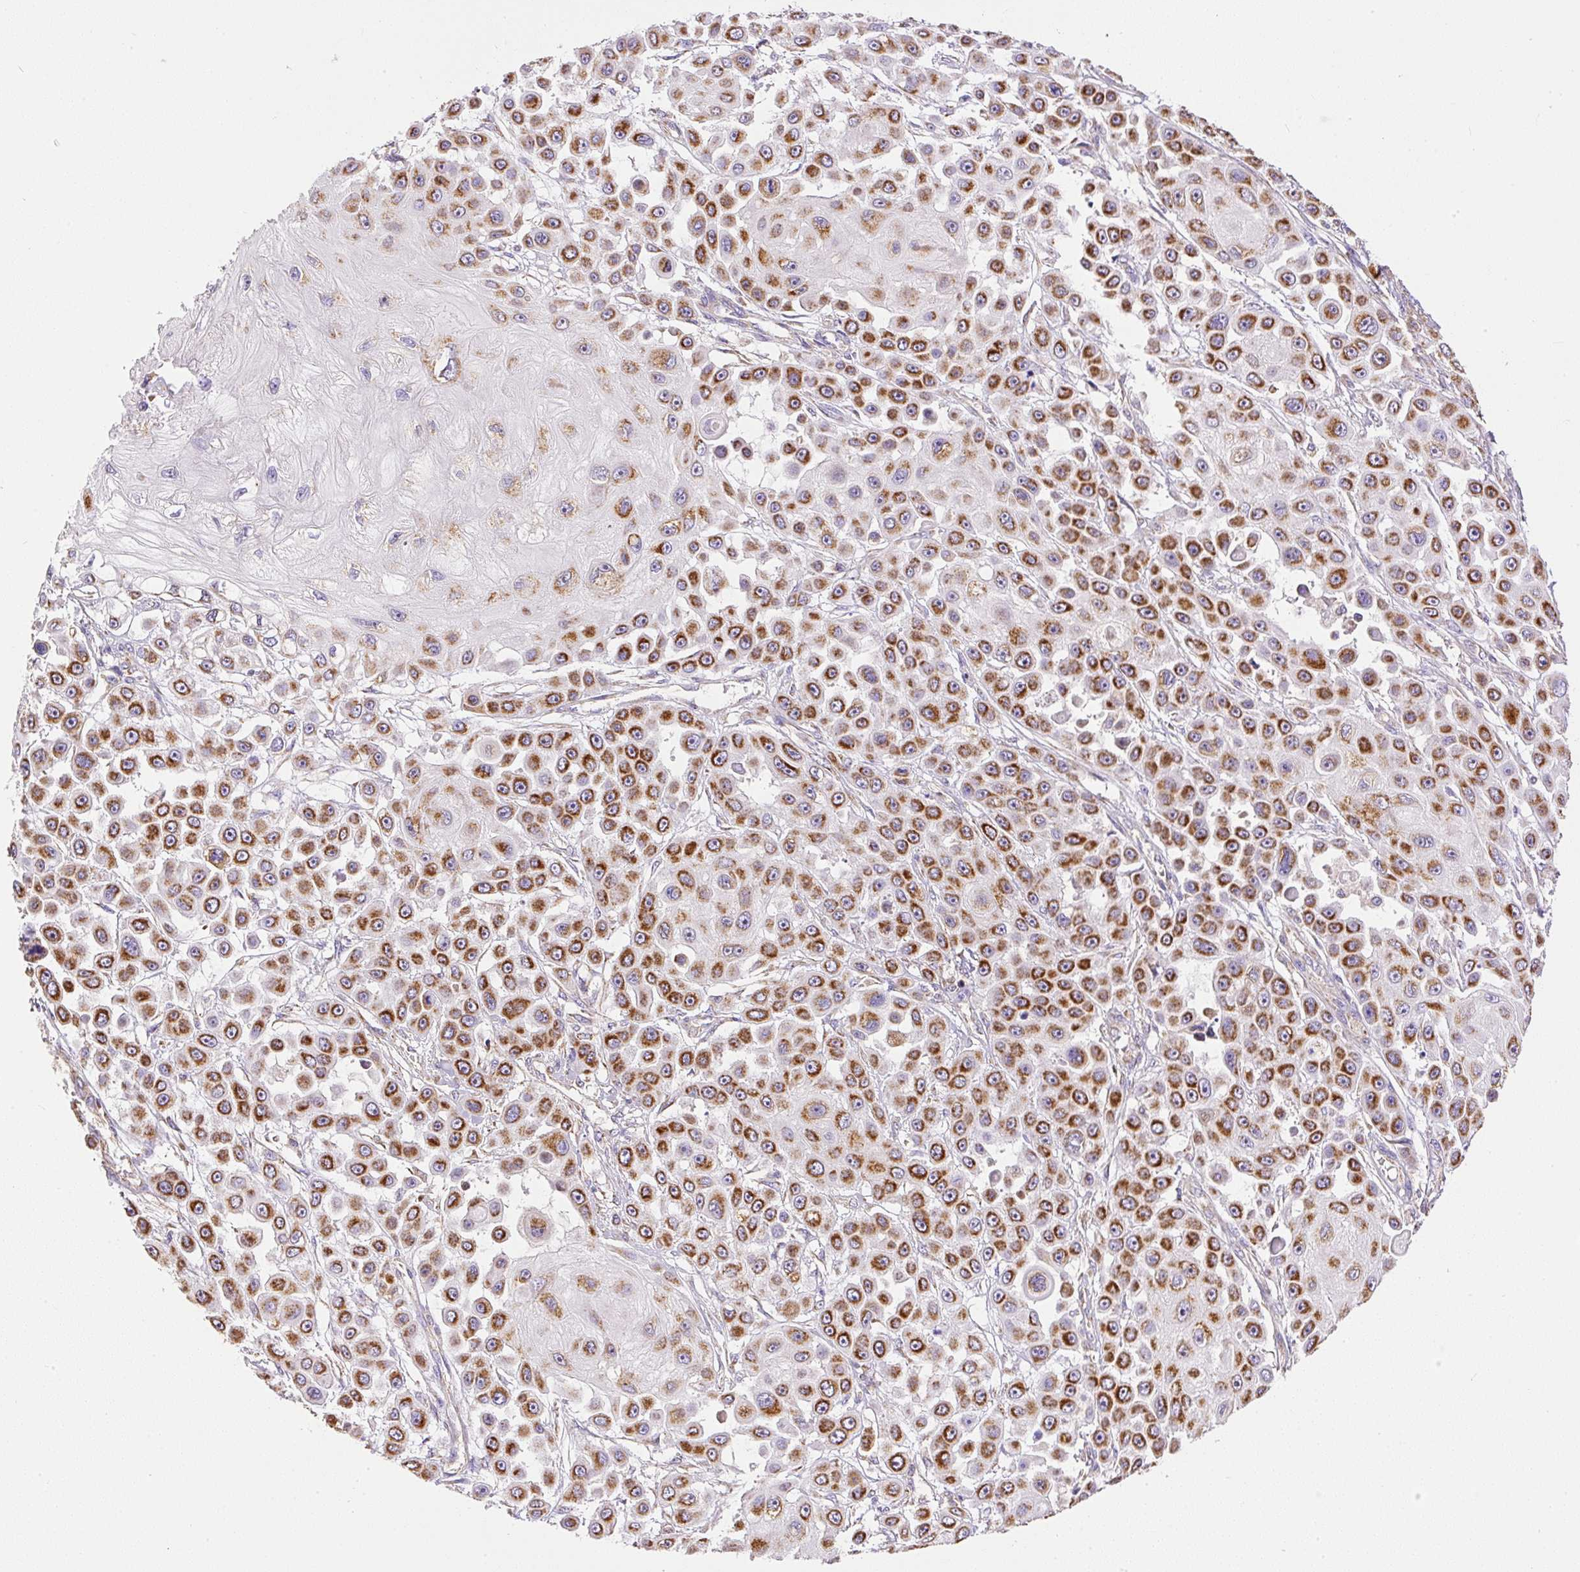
{"staining": {"intensity": "strong", "quantity": ">75%", "location": "cytoplasmic/membranous"}, "tissue": "skin cancer", "cell_type": "Tumor cells", "image_type": "cancer", "snomed": [{"axis": "morphology", "description": "Squamous cell carcinoma, NOS"}, {"axis": "topography", "description": "Skin"}], "caption": "Skin squamous cell carcinoma stained with a protein marker exhibits strong staining in tumor cells.", "gene": "NDUFAF2", "patient": {"sex": "male", "age": 67}}